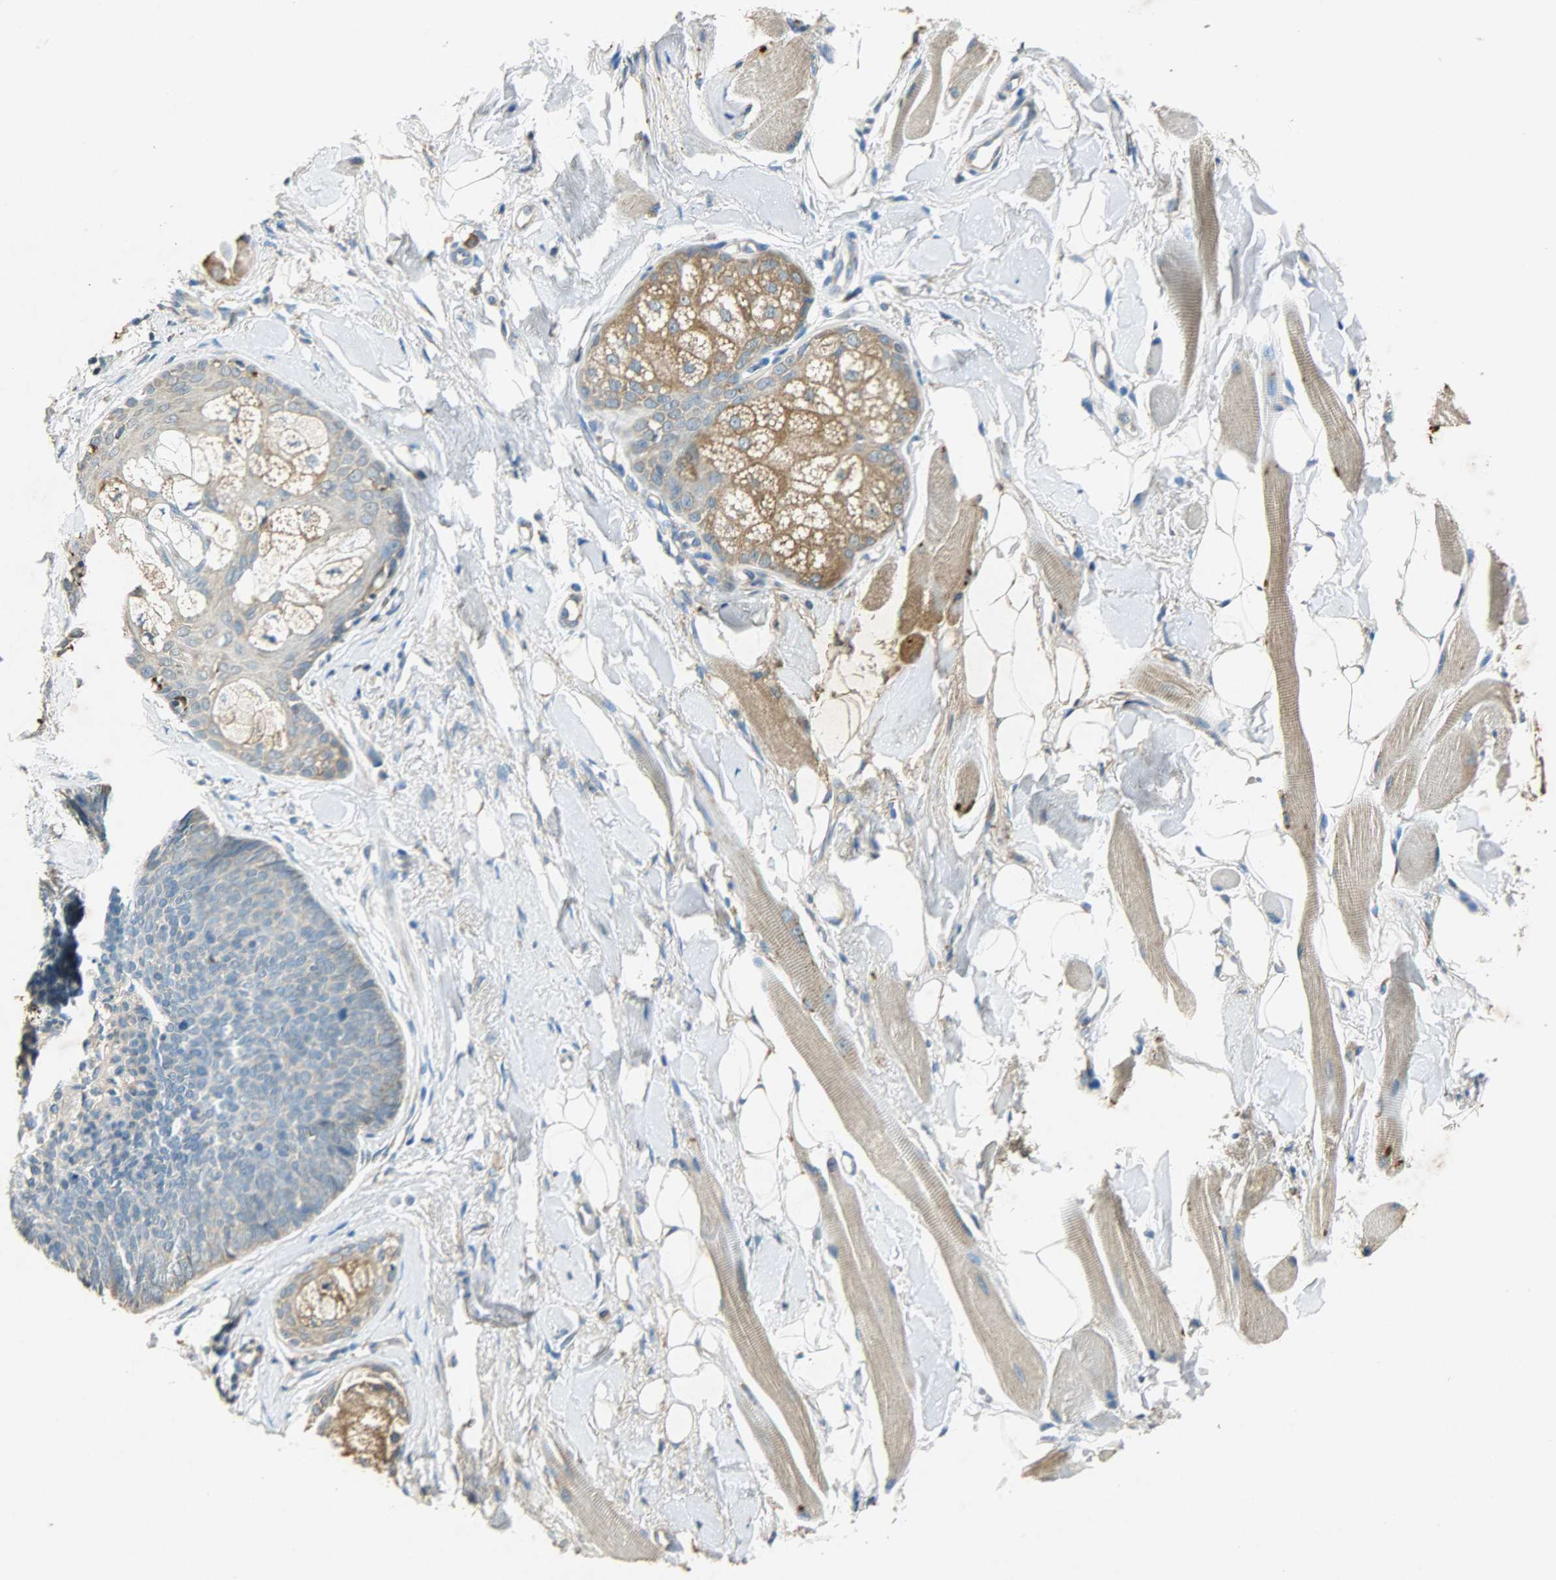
{"staining": {"intensity": "weak", "quantity": "25%-75%", "location": "cytoplasmic/membranous"}, "tissue": "skin cancer", "cell_type": "Tumor cells", "image_type": "cancer", "snomed": [{"axis": "morphology", "description": "Normal tissue, NOS"}, {"axis": "morphology", "description": "Basal cell carcinoma"}, {"axis": "topography", "description": "Skin"}], "caption": "Weak cytoplasmic/membranous protein staining is present in about 25%-75% of tumor cells in skin cancer. (DAB (3,3'-diaminobenzidine) IHC, brown staining for protein, blue staining for nuclei).", "gene": "HSPA5", "patient": {"sex": "female", "age": 69}}